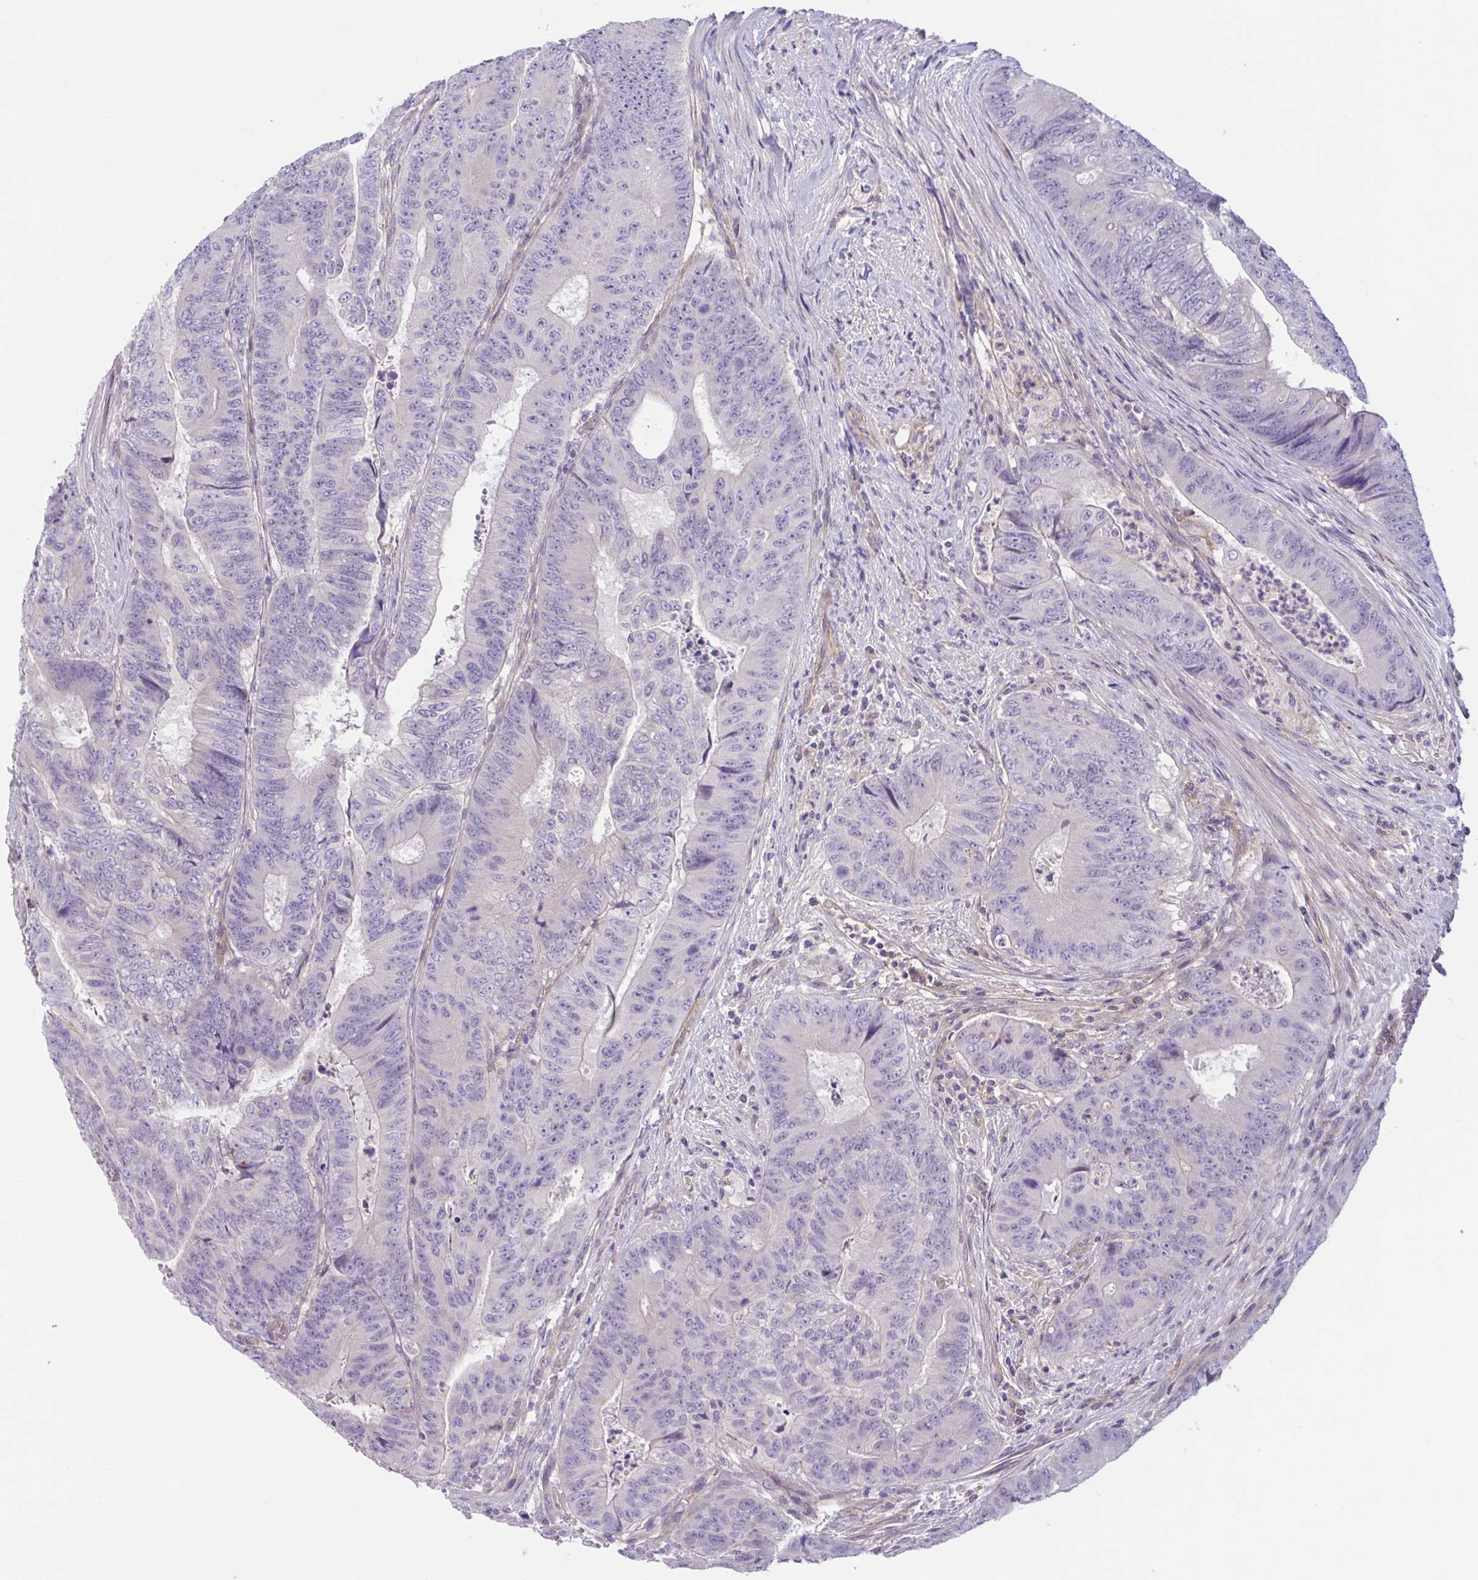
{"staining": {"intensity": "negative", "quantity": "none", "location": "none"}, "tissue": "colorectal cancer", "cell_type": "Tumor cells", "image_type": "cancer", "snomed": [{"axis": "morphology", "description": "Adenocarcinoma, NOS"}, {"axis": "topography", "description": "Colon"}], "caption": "An immunohistochemistry (IHC) micrograph of adenocarcinoma (colorectal) is shown. There is no staining in tumor cells of adenocarcinoma (colorectal). (Stains: DAB immunohistochemistry (IHC) with hematoxylin counter stain, Microscopy: brightfield microscopy at high magnification).", "gene": "TTC7B", "patient": {"sex": "female", "age": 48}}